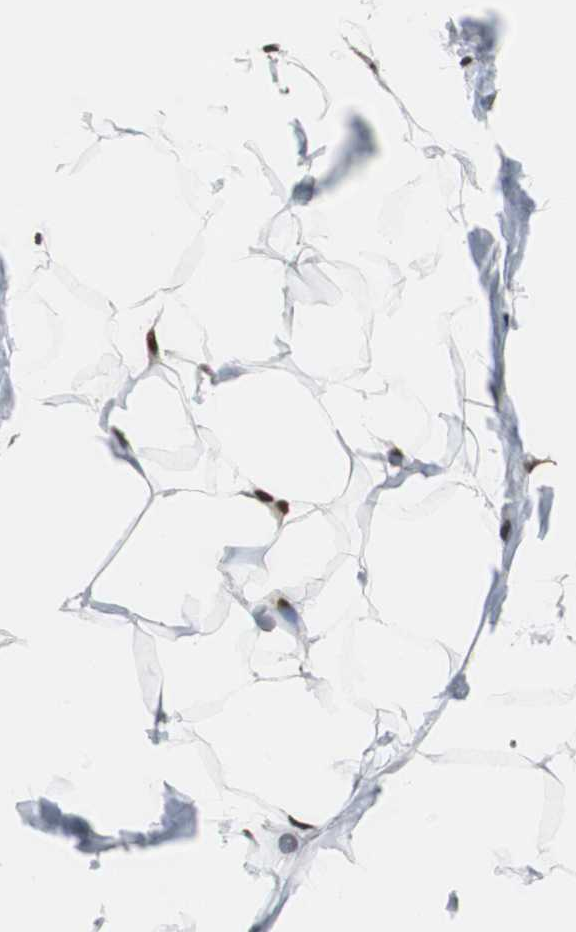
{"staining": {"intensity": "strong", "quantity": ">75%", "location": "nuclear"}, "tissue": "adipose tissue", "cell_type": "Adipocytes", "image_type": "normal", "snomed": [{"axis": "morphology", "description": "Normal tissue, NOS"}, {"axis": "topography", "description": "Breast"}, {"axis": "topography", "description": "Adipose tissue"}], "caption": "DAB (3,3'-diaminobenzidine) immunohistochemical staining of normal adipose tissue exhibits strong nuclear protein expression in approximately >75% of adipocytes. The protein of interest is shown in brown color, while the nuclei are stained blue.", "gene": "CDK9", "patient": {"sex": "female", "age": 25}}